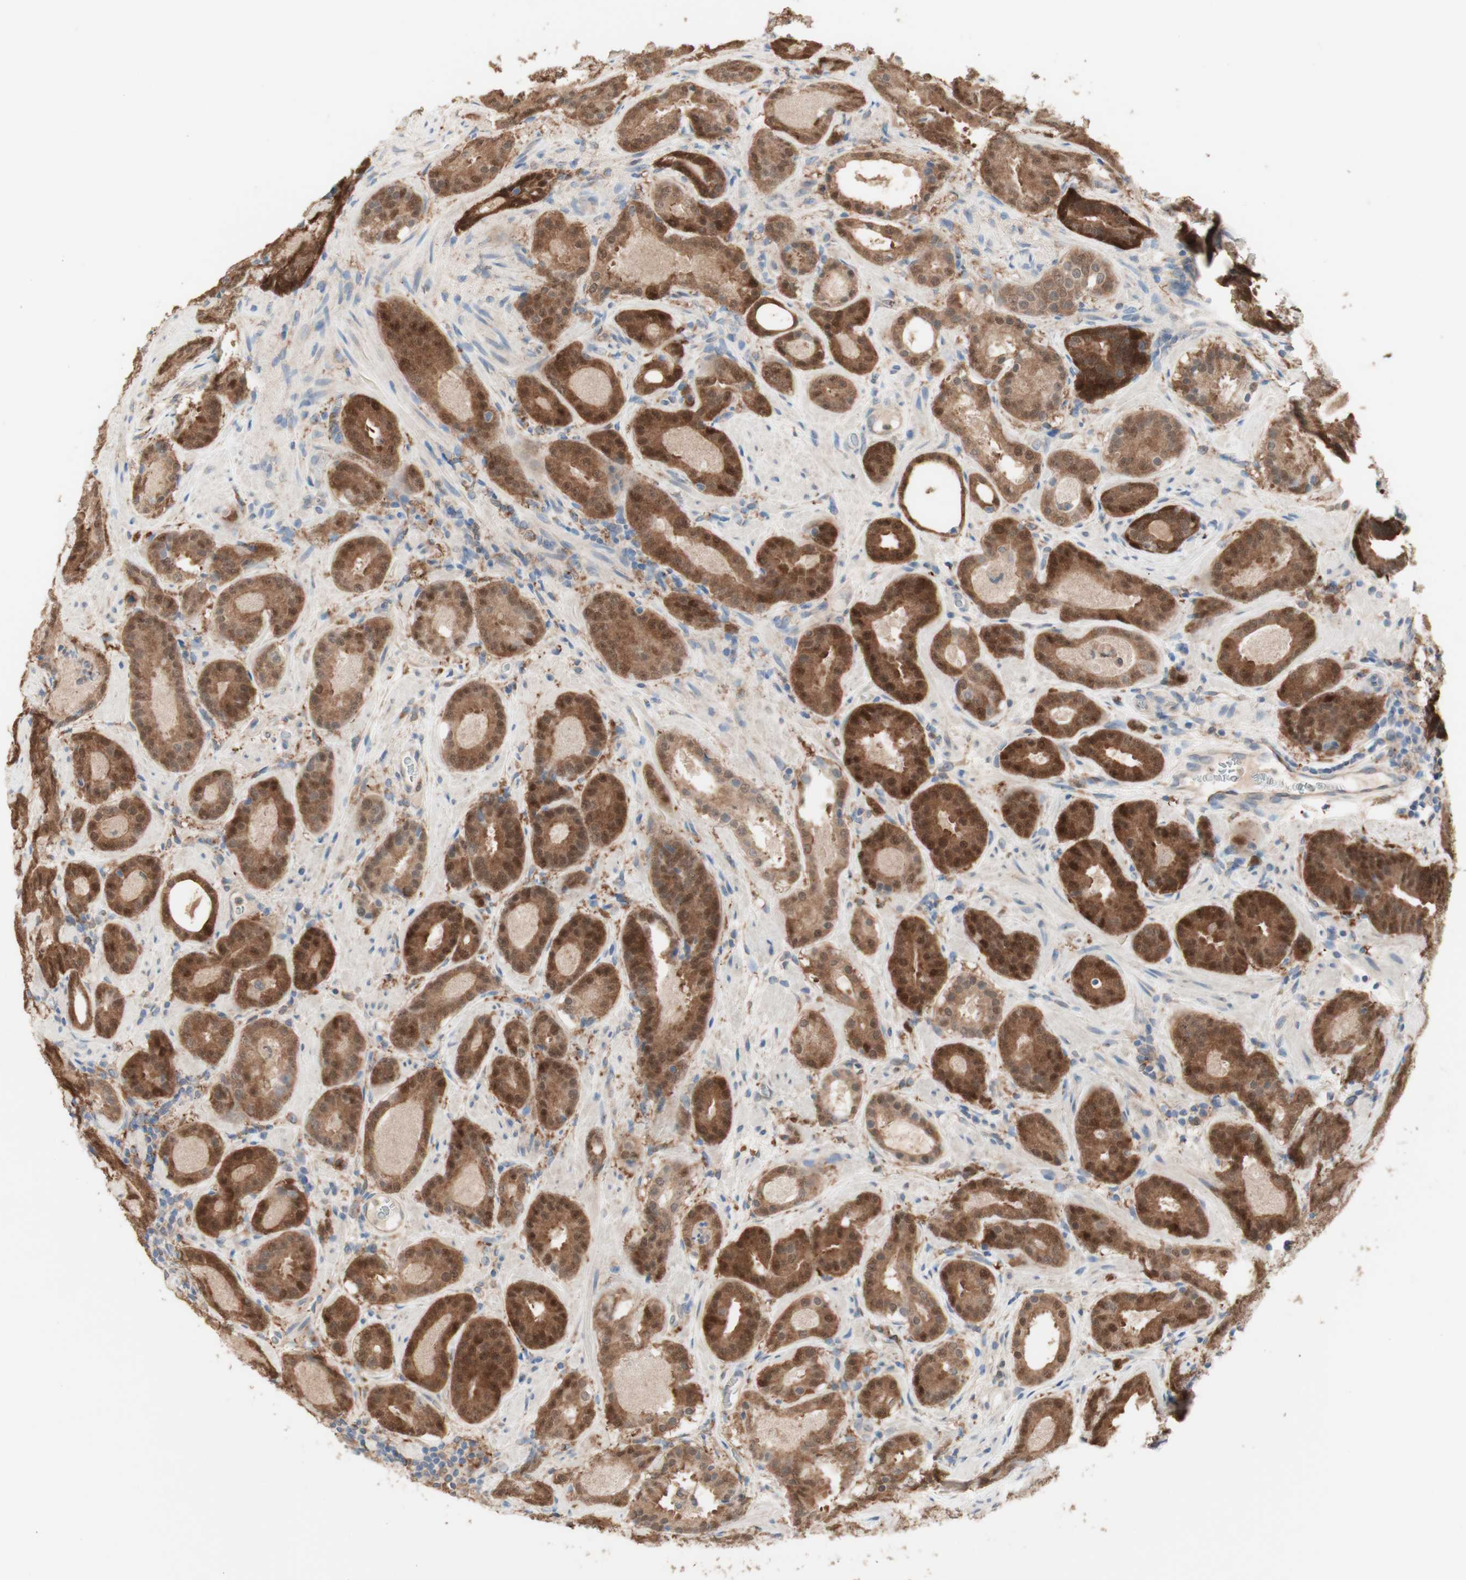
{"staining": {"intensity": "moderate", "quantity": ">75%", "location": "cytoplasmic/membranous,nuclear"}, "tissue": "prostate cancer", "cell_type": "Tumor cells", "image_type": "cancer", "snomed": [{"axis": "morphology", "description": "Adenocarcinoma, Low grade"}, {"axis": "topography", "description": "Prostate"}], "caption": "IHC image of neoplastic tissue: low-grade adenocarcinoma (prostate) stained using immunohistochemistry (IHC) reveals medium levels of moderate protein expression localized specifically in the cytoplasmic/membranous and nuclear of tumor cells, appearing as a cytoplasmic/membranous and nuclear brown color.", "gene": "COMT", "patient": {"sex": "male", "age": 69}}